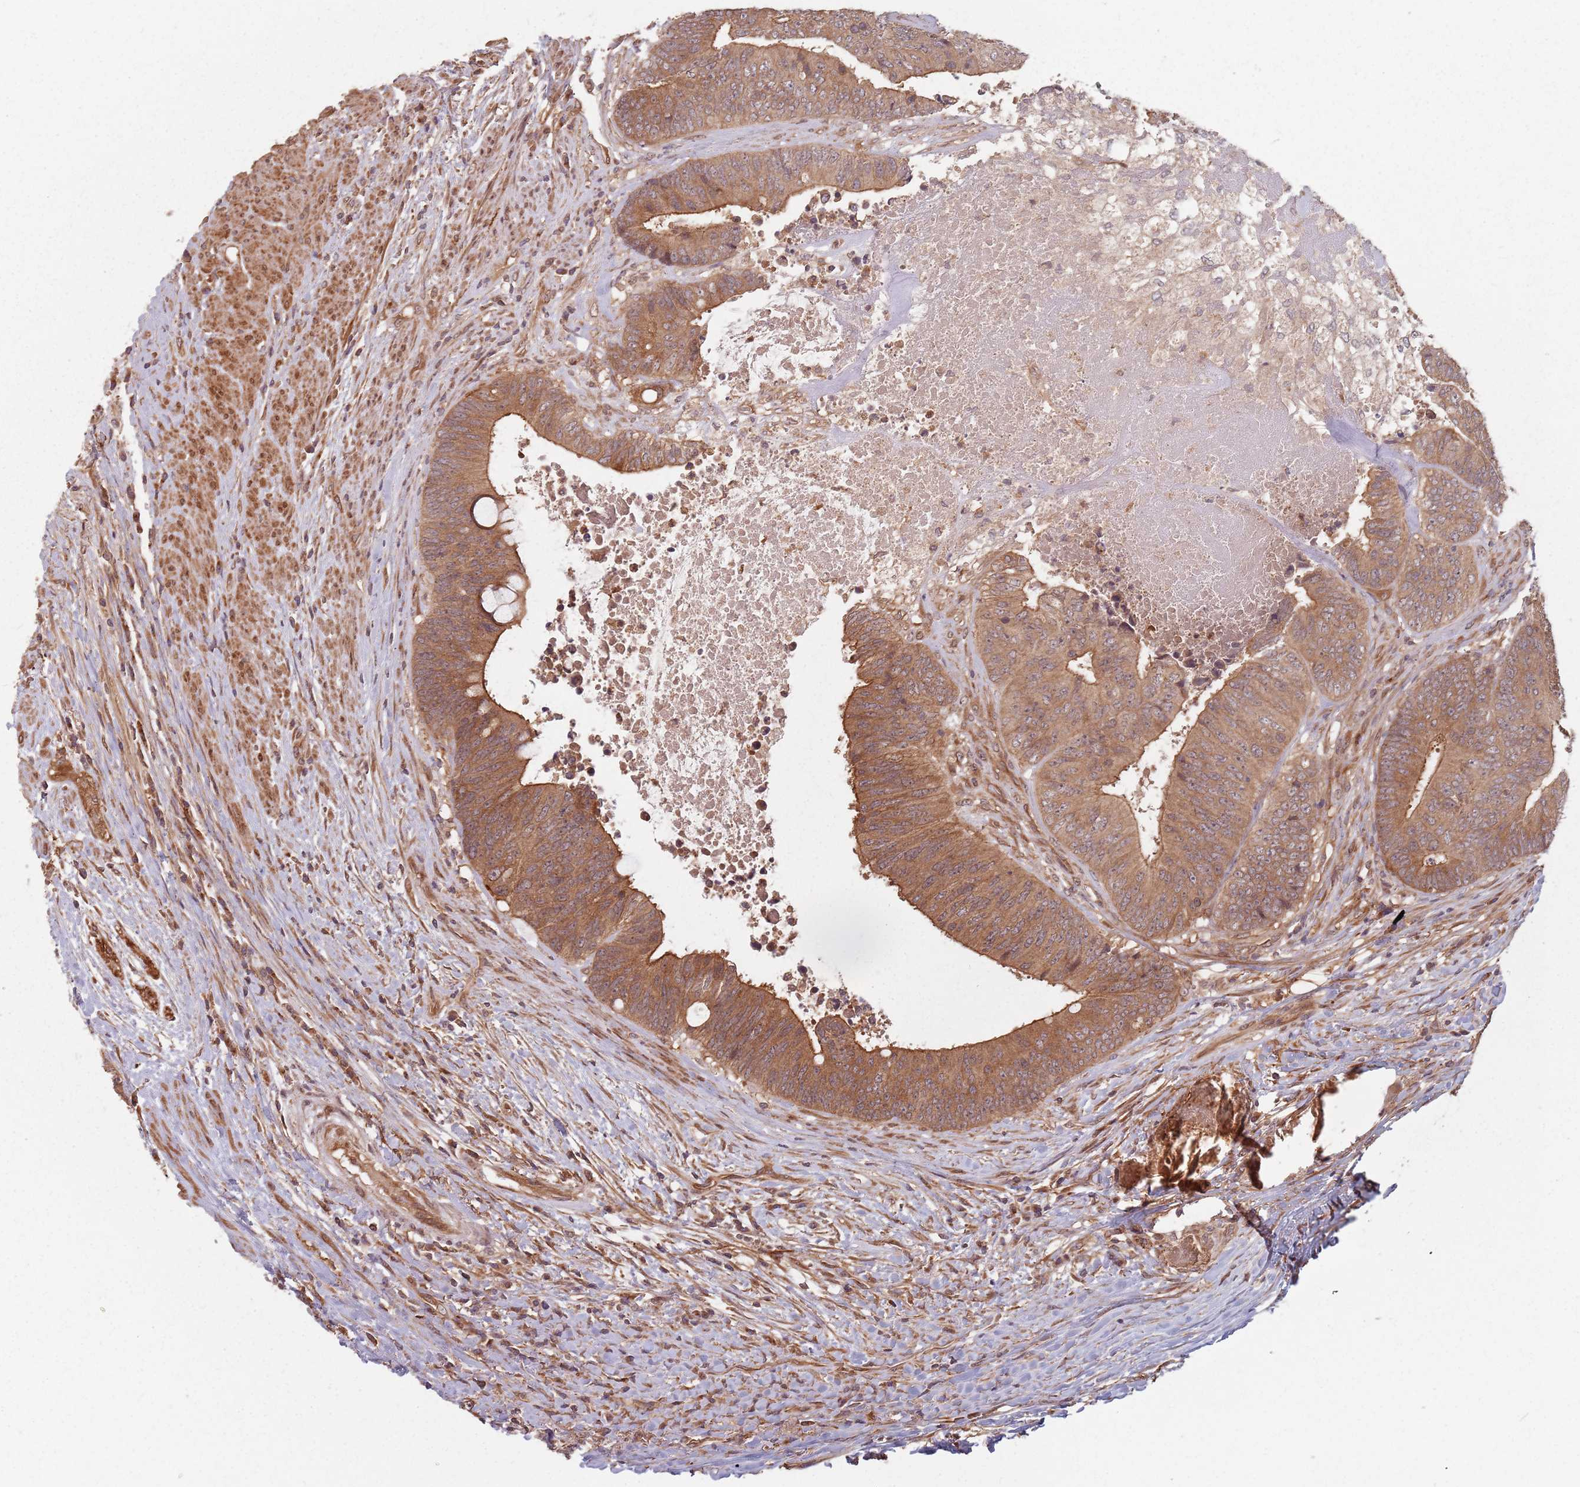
{"staining": {"intensity": "moderate", "quantity": ">75%", "location": "cytoplasmic/membranous"}, "tissue": "colorectal cancer", "cell_type": "Tumor cells", "image_type": "cancer", "snomed": [{"axis": "morphology", "description": "Adenocarcinoma, NOS"}, {"axis": "topography", "description": "Rectum"}], "caption": "DAB (3,3'-diaminobenzidine) immunohistochemical staining of human colorectal cancer (adenocarcinoma) shows moderate cytoplasmic/membranous protein expression in about >75% of tumor cells.", "gene": "C3orf14", "patient": {"sex": "male", "age": 72}}